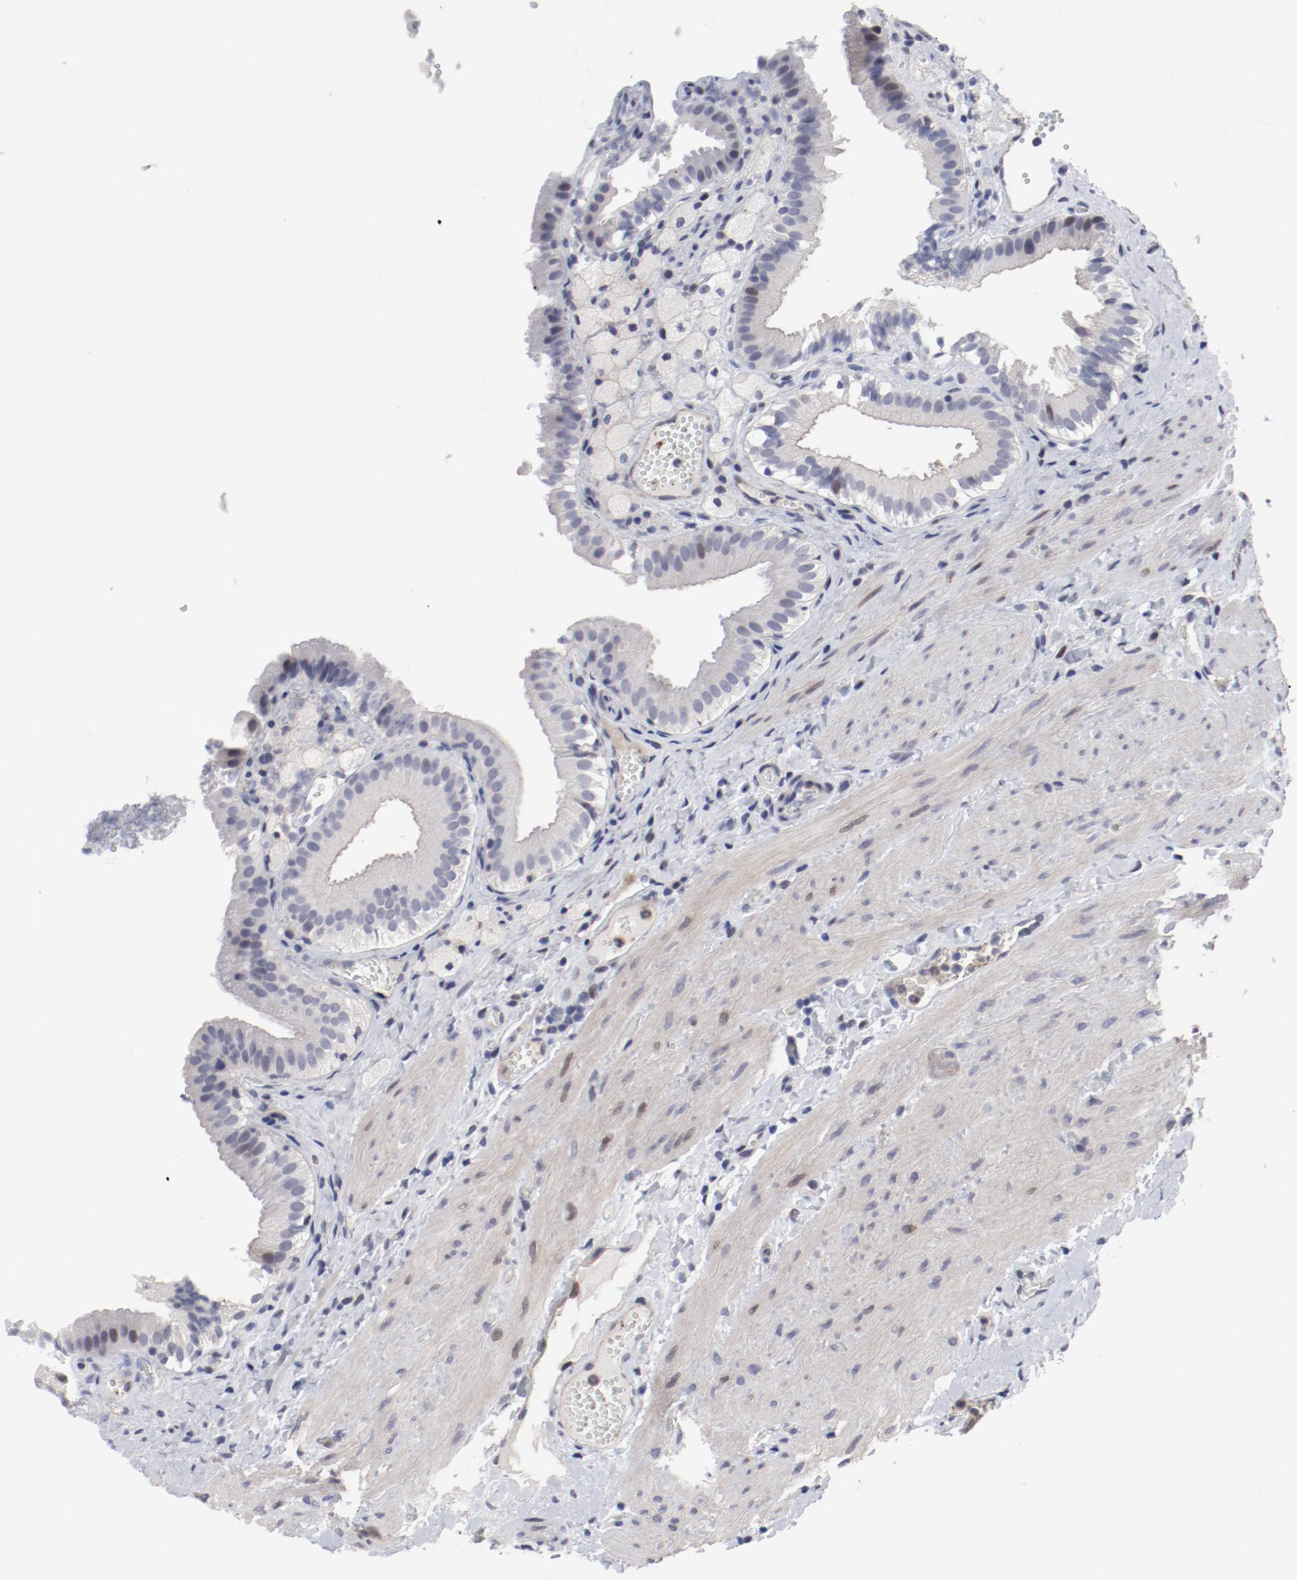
{"staining": {"intensity": "negative", "quantity": "none", "location": "none"}, "tissue": "gallbladder", "cell_type": "Glandular cells", "image_type": "normal", "snomed": [{"axis": "morphology", "description": "Normal tissue, NOS"}, {"axis": "topography", "description": "Gallbladder"}], "caption": "Image shows no protein staining in glandular cells of normal gallbladder.", "gene": "FSCB", "patient": {"sex": "female", "age": 24}}